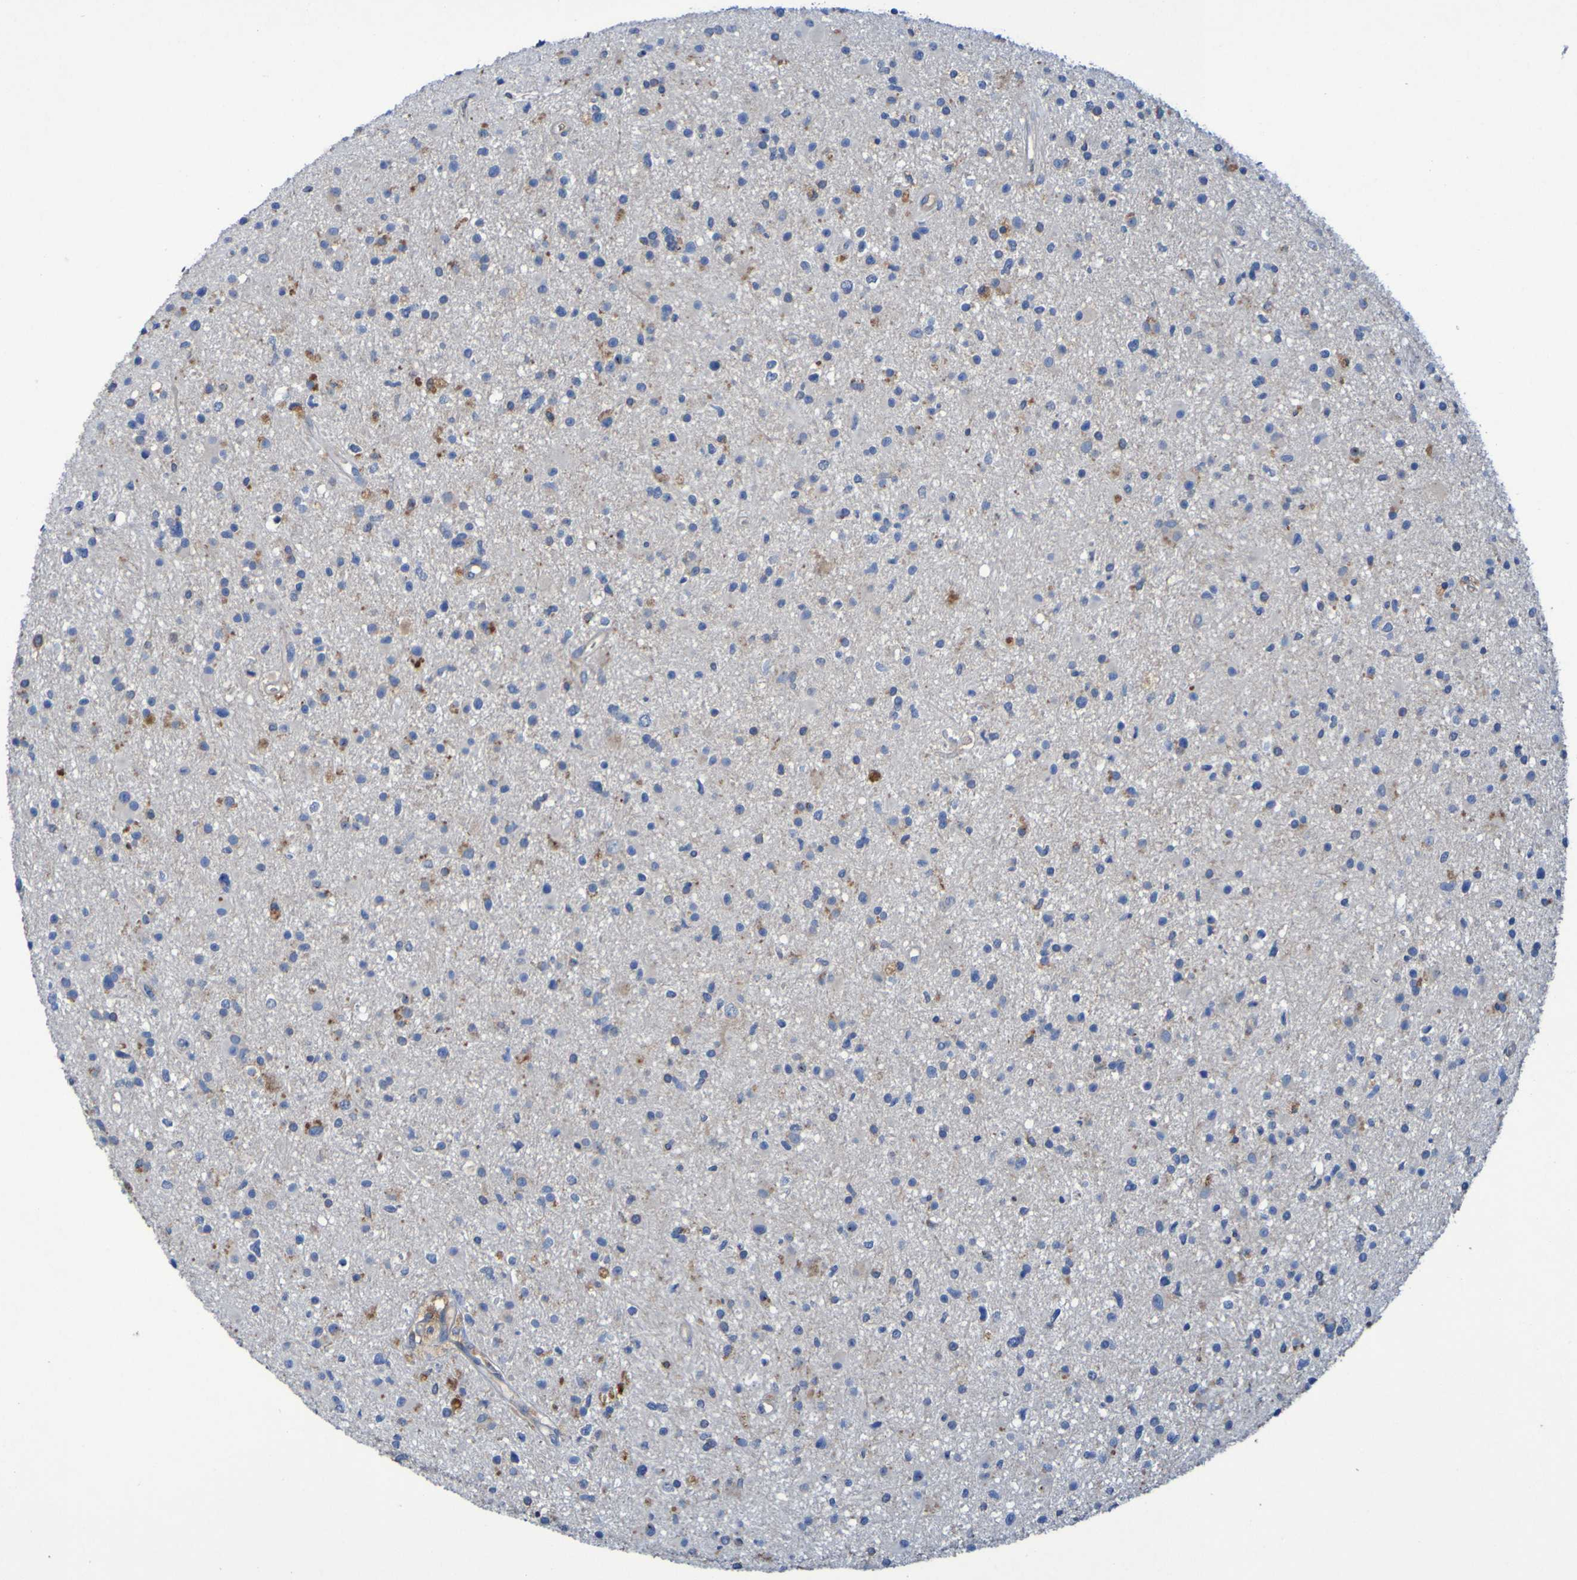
{"staining": {"intensity": "moderate", "quantity": "<25%", "location": "cytoplasmic/membranous"}, "tissue": "glioma", "cell_type": "Tumor cells", "image_type": "cancer", "snomed": [{"axis": "morphology", "description": "Glioma, malignant, High grade"}, {"axis": "topography", "description": "Brain"}], "caption": "Protein expression analysis of glioma exhibits moderate cytoplasmic/membranous staining in approximately <25% of tumor cells.", "gene": "ARHGEF16", "patient": {"sex": "male", "age": 33}}